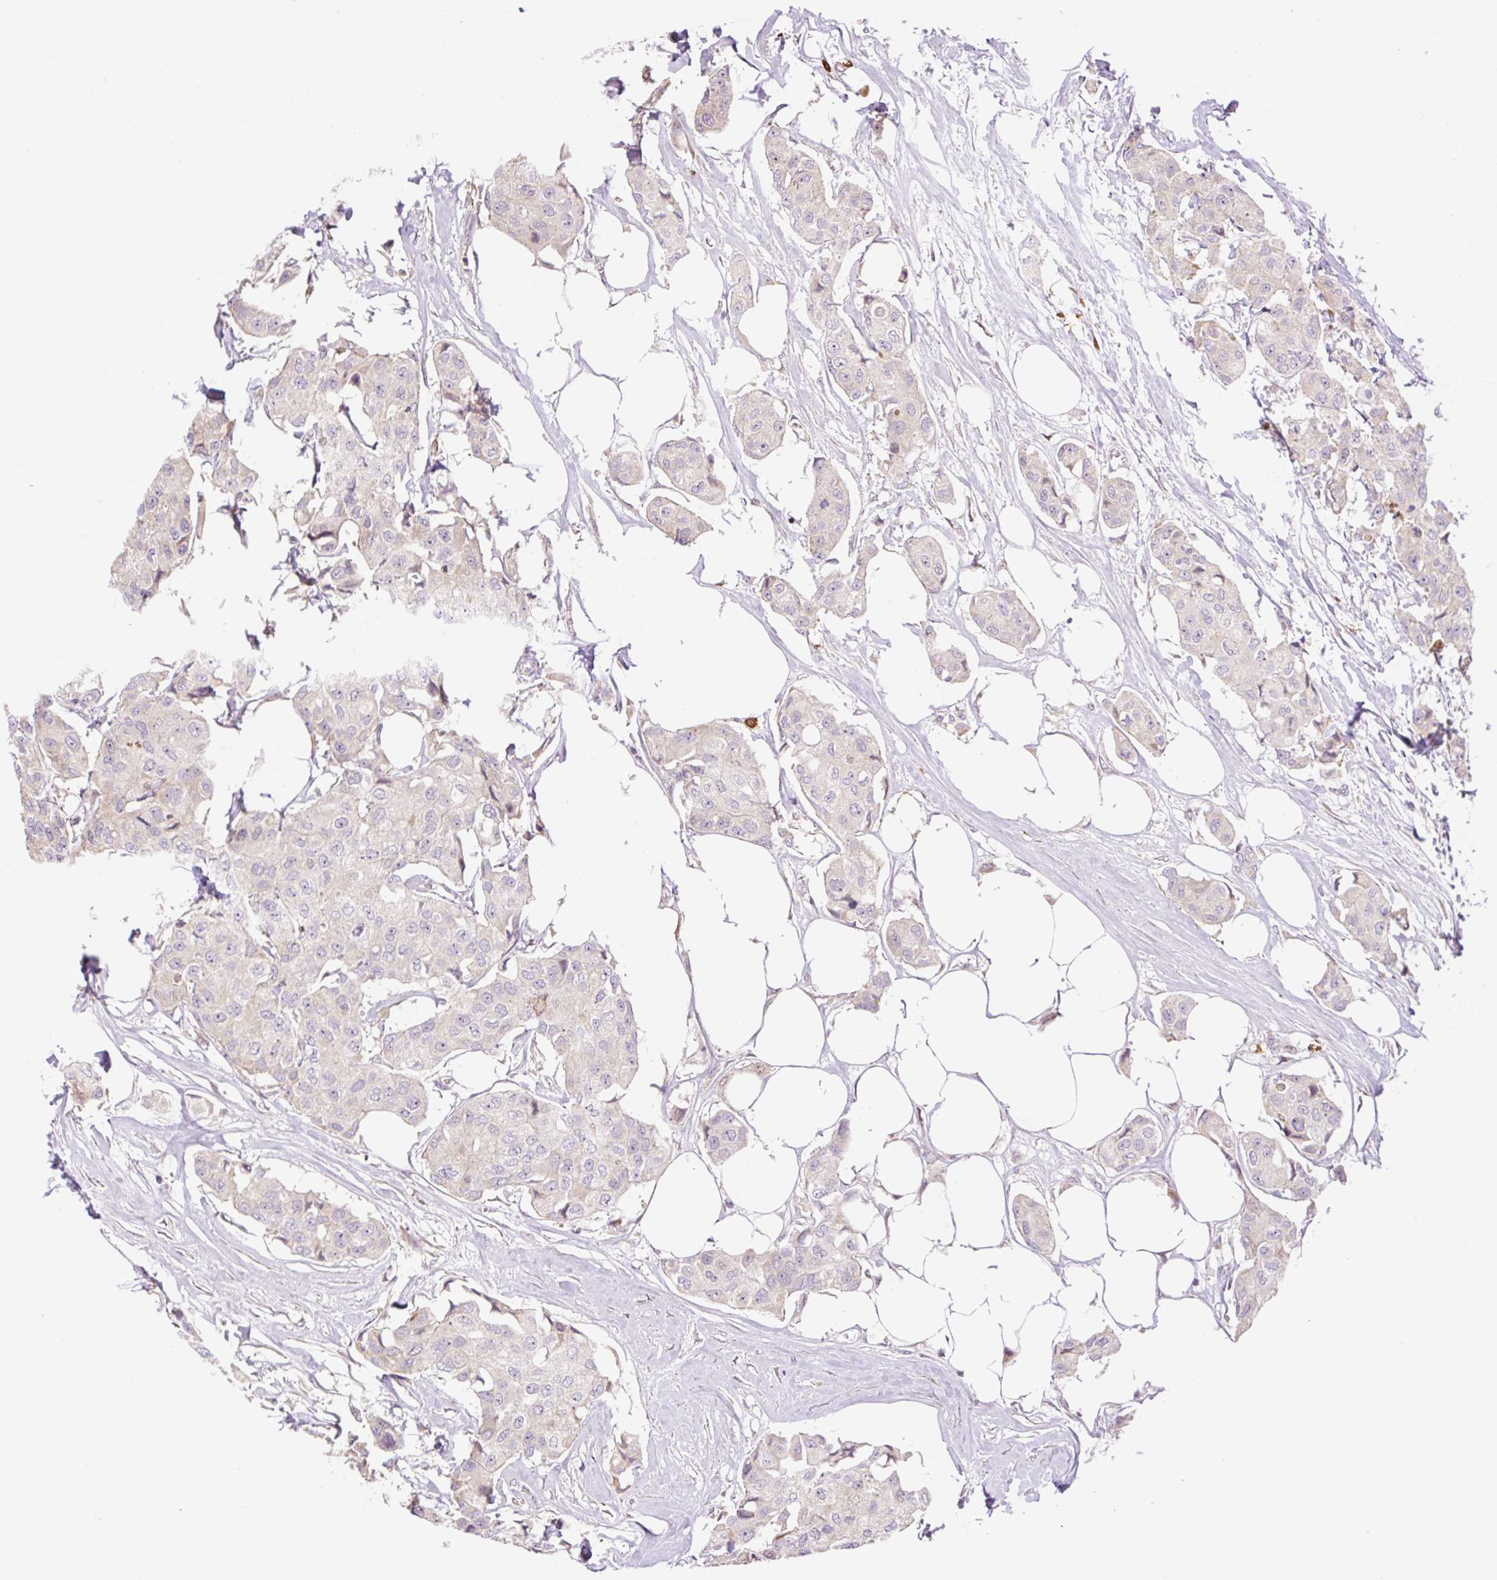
{"staining": {"intensity": "negative", "quantity": "none", "location": "none"}, "tissue": "breast cancer", "cell_type": "Tumor cells", "image_type": "cancer", "snomed": [{"axis": "morphology", "description": "Duct carcinoma"}, {"axis": "topography", "description": "Breast"}, {"axis": "topography", "description": "Lymph node"}], "caption": "Tumor cells show no significant expression in breast cancer (invasive ductal carcinoma).", "gene": "ZNF394", "patient": {"sex": "female", "age": 80}}